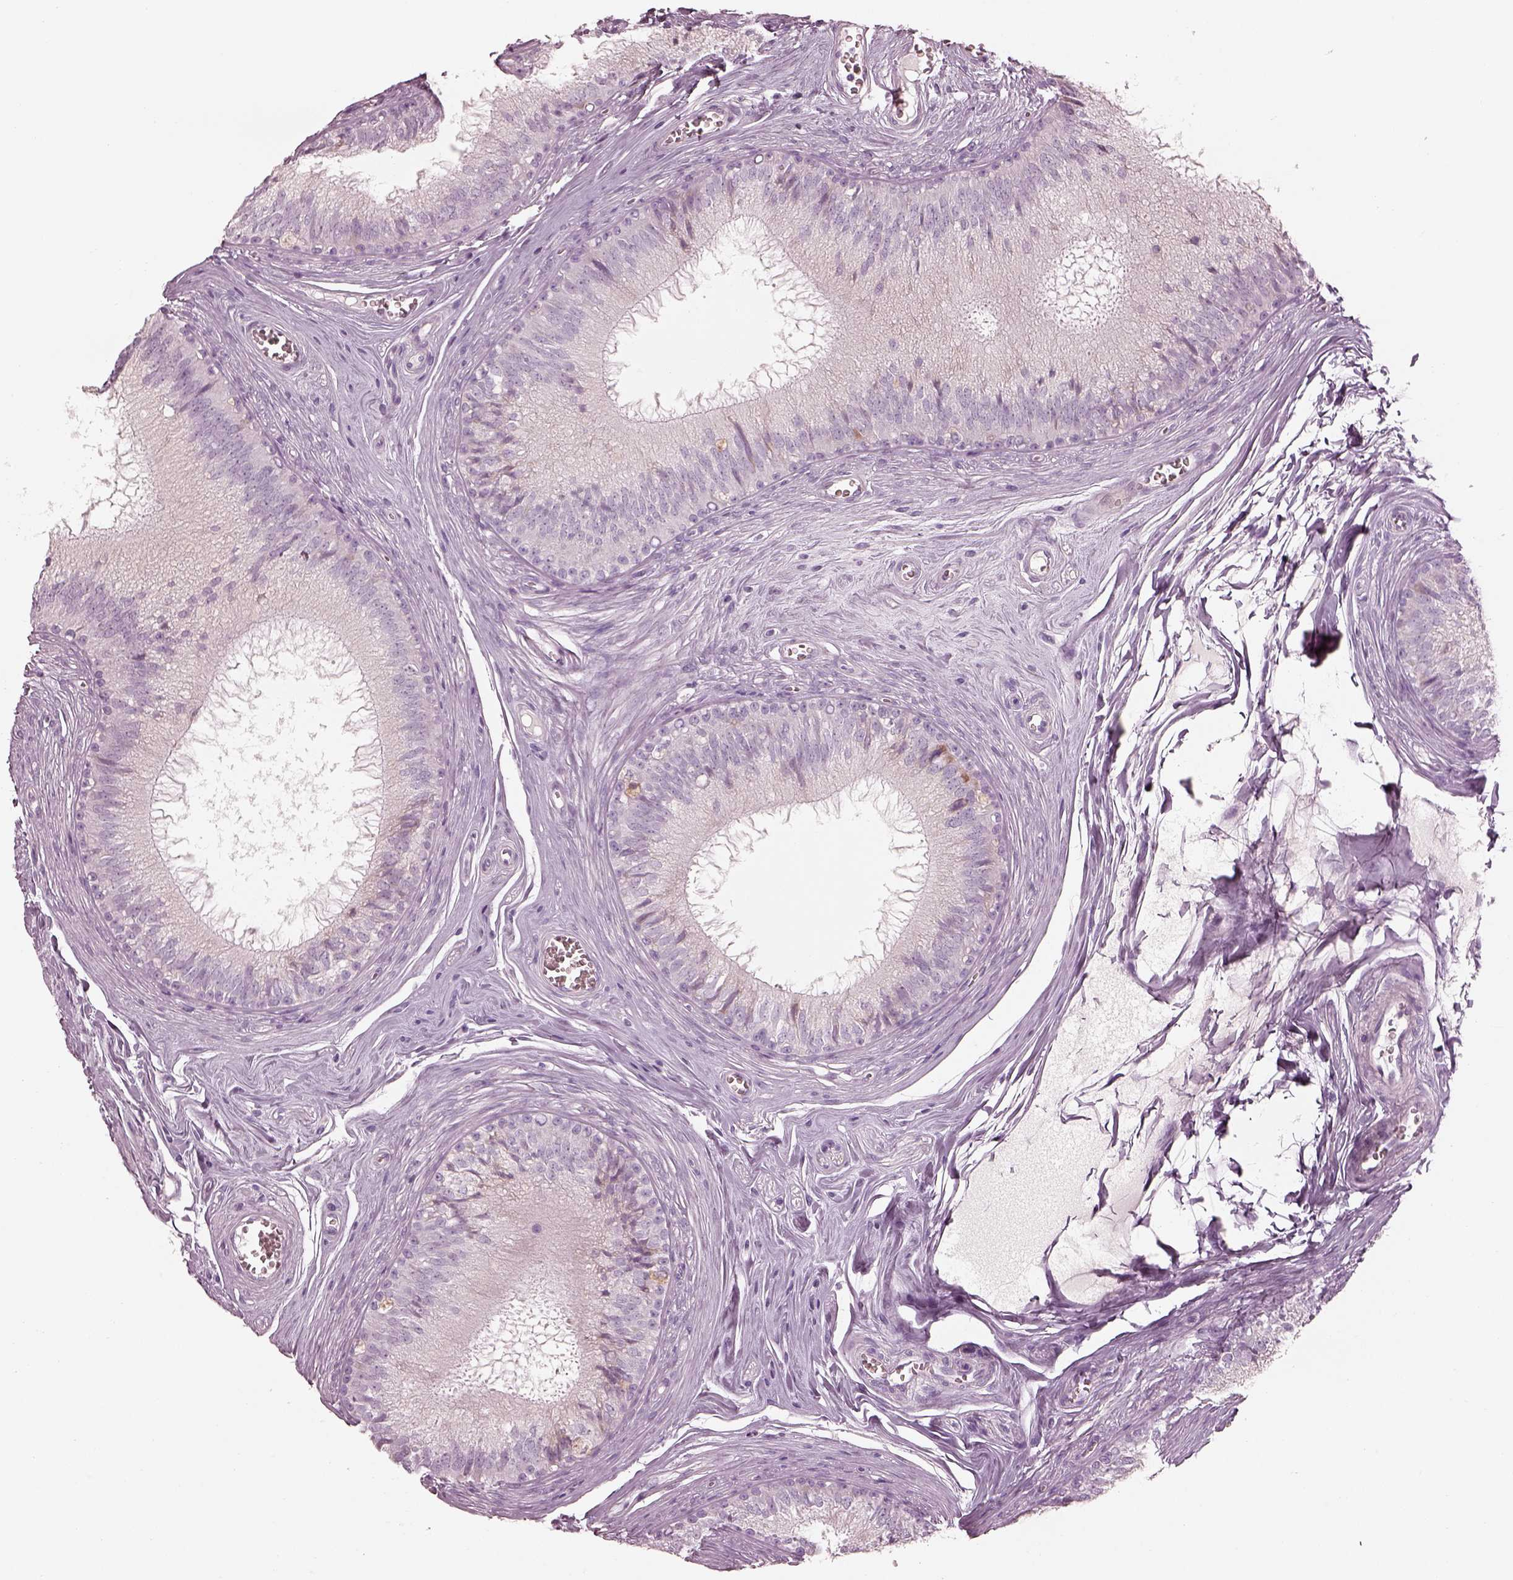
{"staining": {"intensity": "negative", "quantity": "none", "location": "none"}, "tissue": "epididymis", "cell_type": "Glandular cells", "image_type": "normal", "snomed": [{"axis": "morphology", "description": "Normal tissue, NOS"}, {"axis": "topography", "description": "Epididymis"}], "caption": "This is a micrograph of IHC staining of benign epididymis, which shows no expression in glandular cells.", "gene": "RSPH9", "patient": {"sex": "male", "age": 37}}